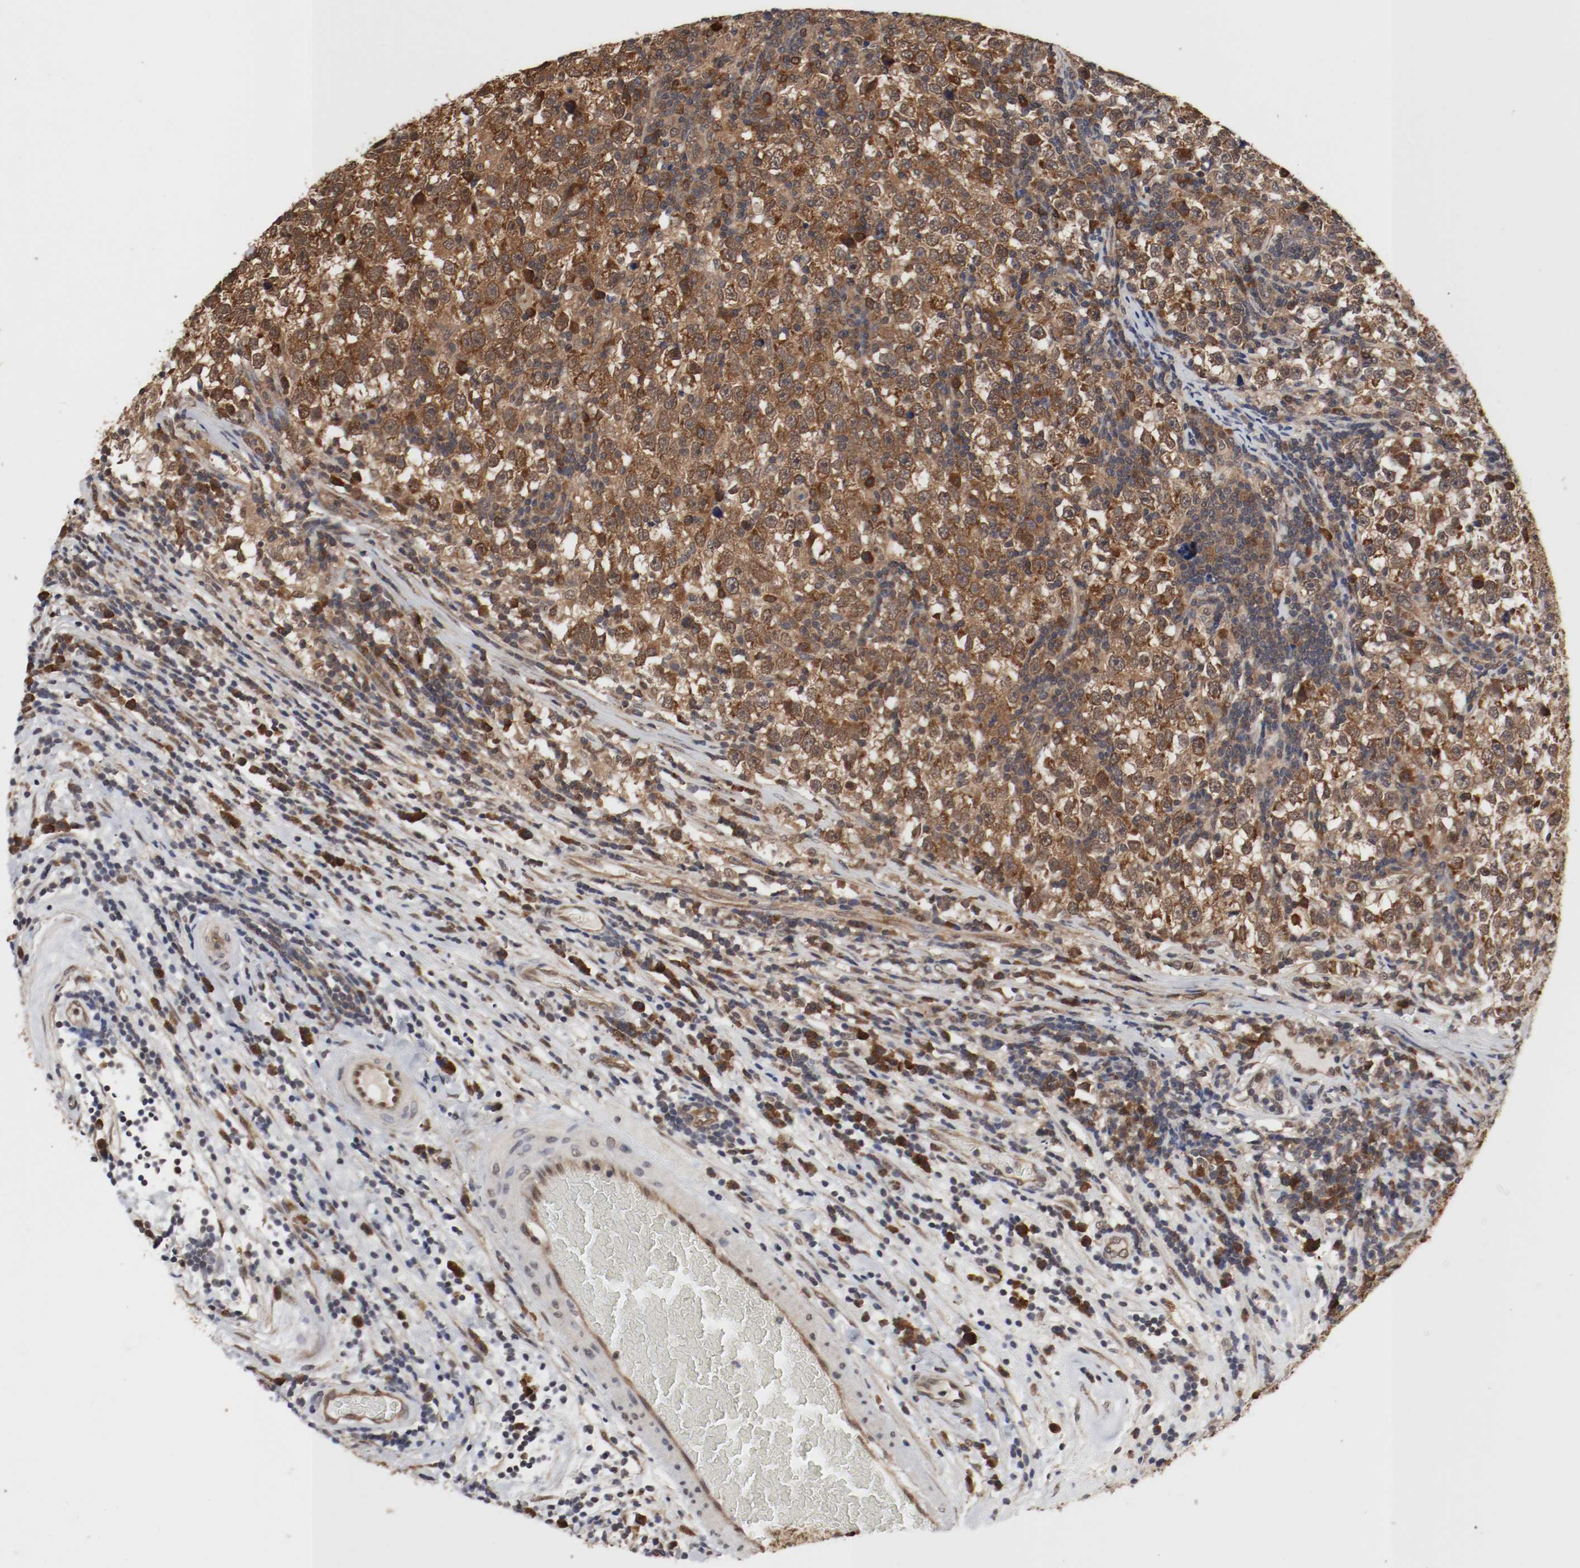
{"staining": {"intensity": "strong", "quantity": ">75%", "location": "cytoplasmic/membranous"}, "tissue": "testis cancer", "cell_type": "Tumor cells", "image_type": "cancer", "snomed": [{"axis": "morphology", "description": "Seminoma, NOS"}, {"axis": "topography", "description": "Testis"}], "caption": "Strong cytoplasmic/membranous staining is seen in about >75% of tumor cells in testis cancer. The protein is shown in brown color, while the nuclei are stained blue.", "gene": "AFG3L2", "patient": {"sex": "male", "age": 43}}